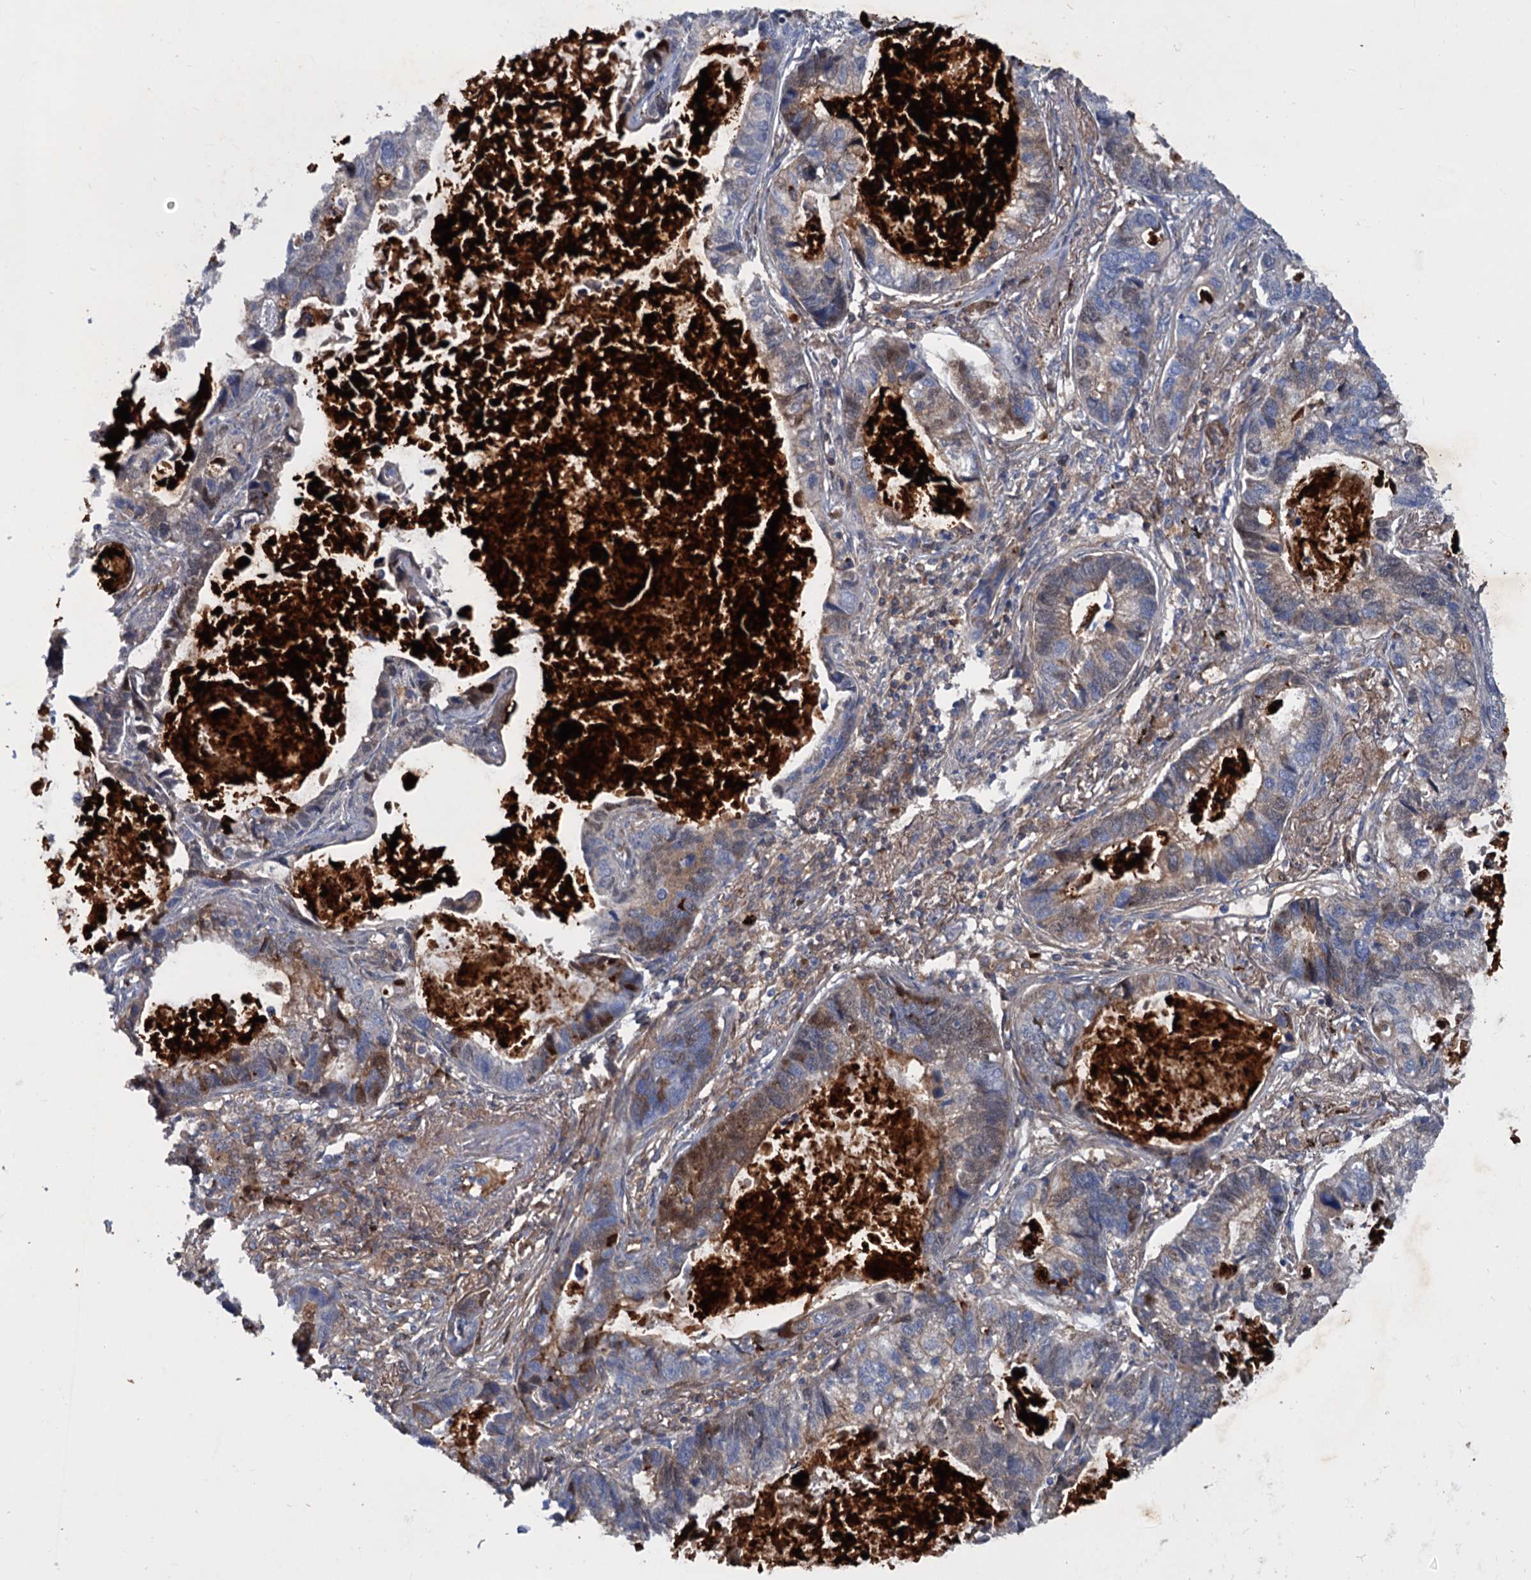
{"staining": {"intensity": "moderate", "quantity": "<25%", "location": "cytoplasmic/membranous"}, "tissue": "lung cancer", "cell_type": "Tumor cells", "image_type": "cancer", "snomed": [{"axis": "morphology", "description": "Adenocarcinoma, NOS"}, {"axis": "topography", "description": "Lung"}], "caption": "Immunohistochemical staining of human lung adenocarcinoma exhibits moderate cytoplasmic/membranous protein staining in approximately <25% of tumor cells. (DAB (3,3'-diaminobenzidine) = brown stain, brightfield microscopy at high magnification).", "gene": "CHRD", "patient": {"sex": "male", "age": 67}}